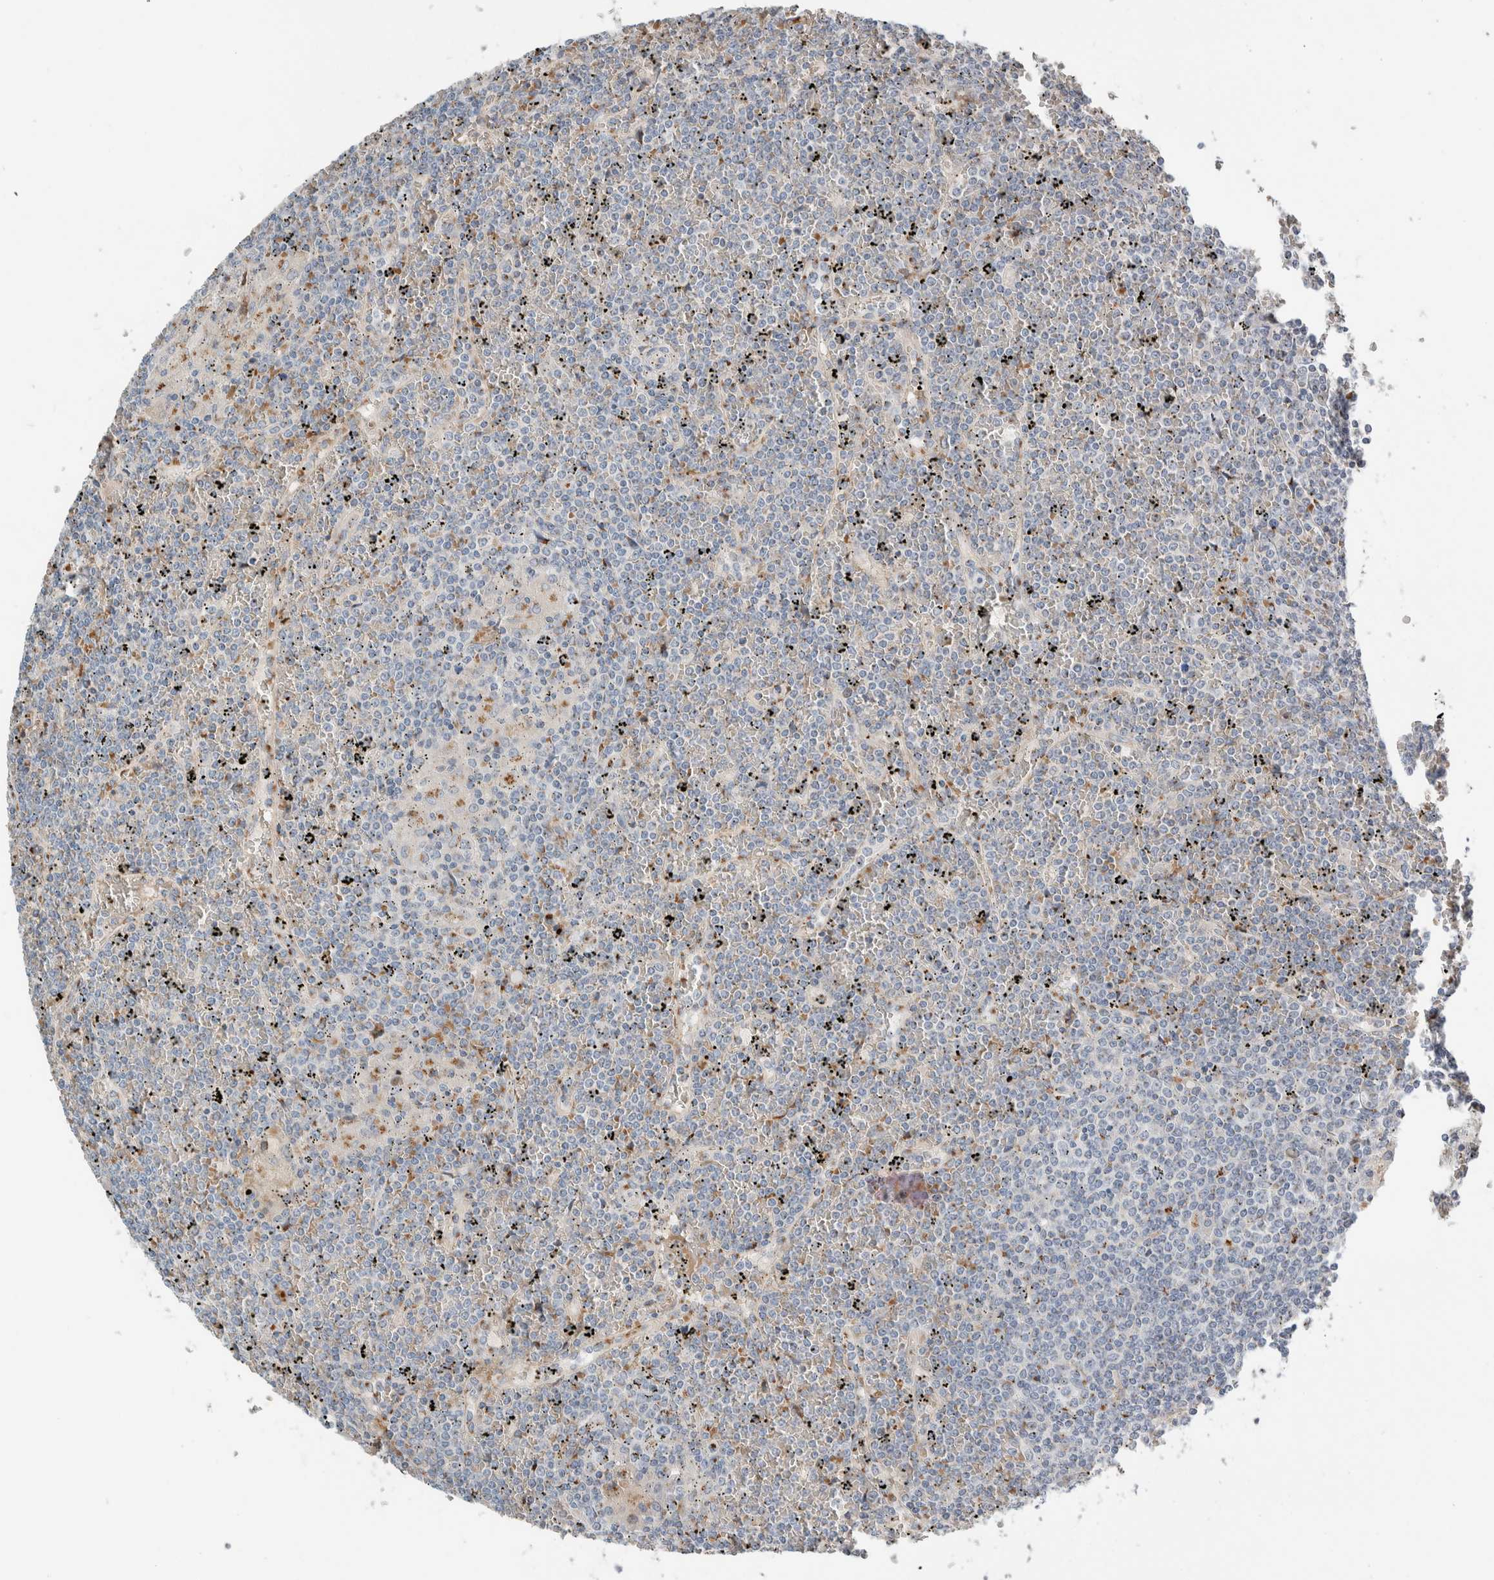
{"staining": {"intensity": "weak", "quantity": "<25%", "location": "cytoplasmic/membranous"}, "tissue": "lymphoma", "cell_type": "Tumor cells", "image_type": "cancer", "snomed": [{"axis": "morphology", "description": "Malignant lymphoma, non-Hodgkin's type, Low grade"}, {"axis": "topography", "description": "Spleen"}], "caption": "A high-resolution micrograph shows immunohistochemistry (IHC) staining of lymphoma, which shows no significant positivity in tumor cells.", "gene": "SLC38A10", "patient": {"sex": "female", "age": 19}}